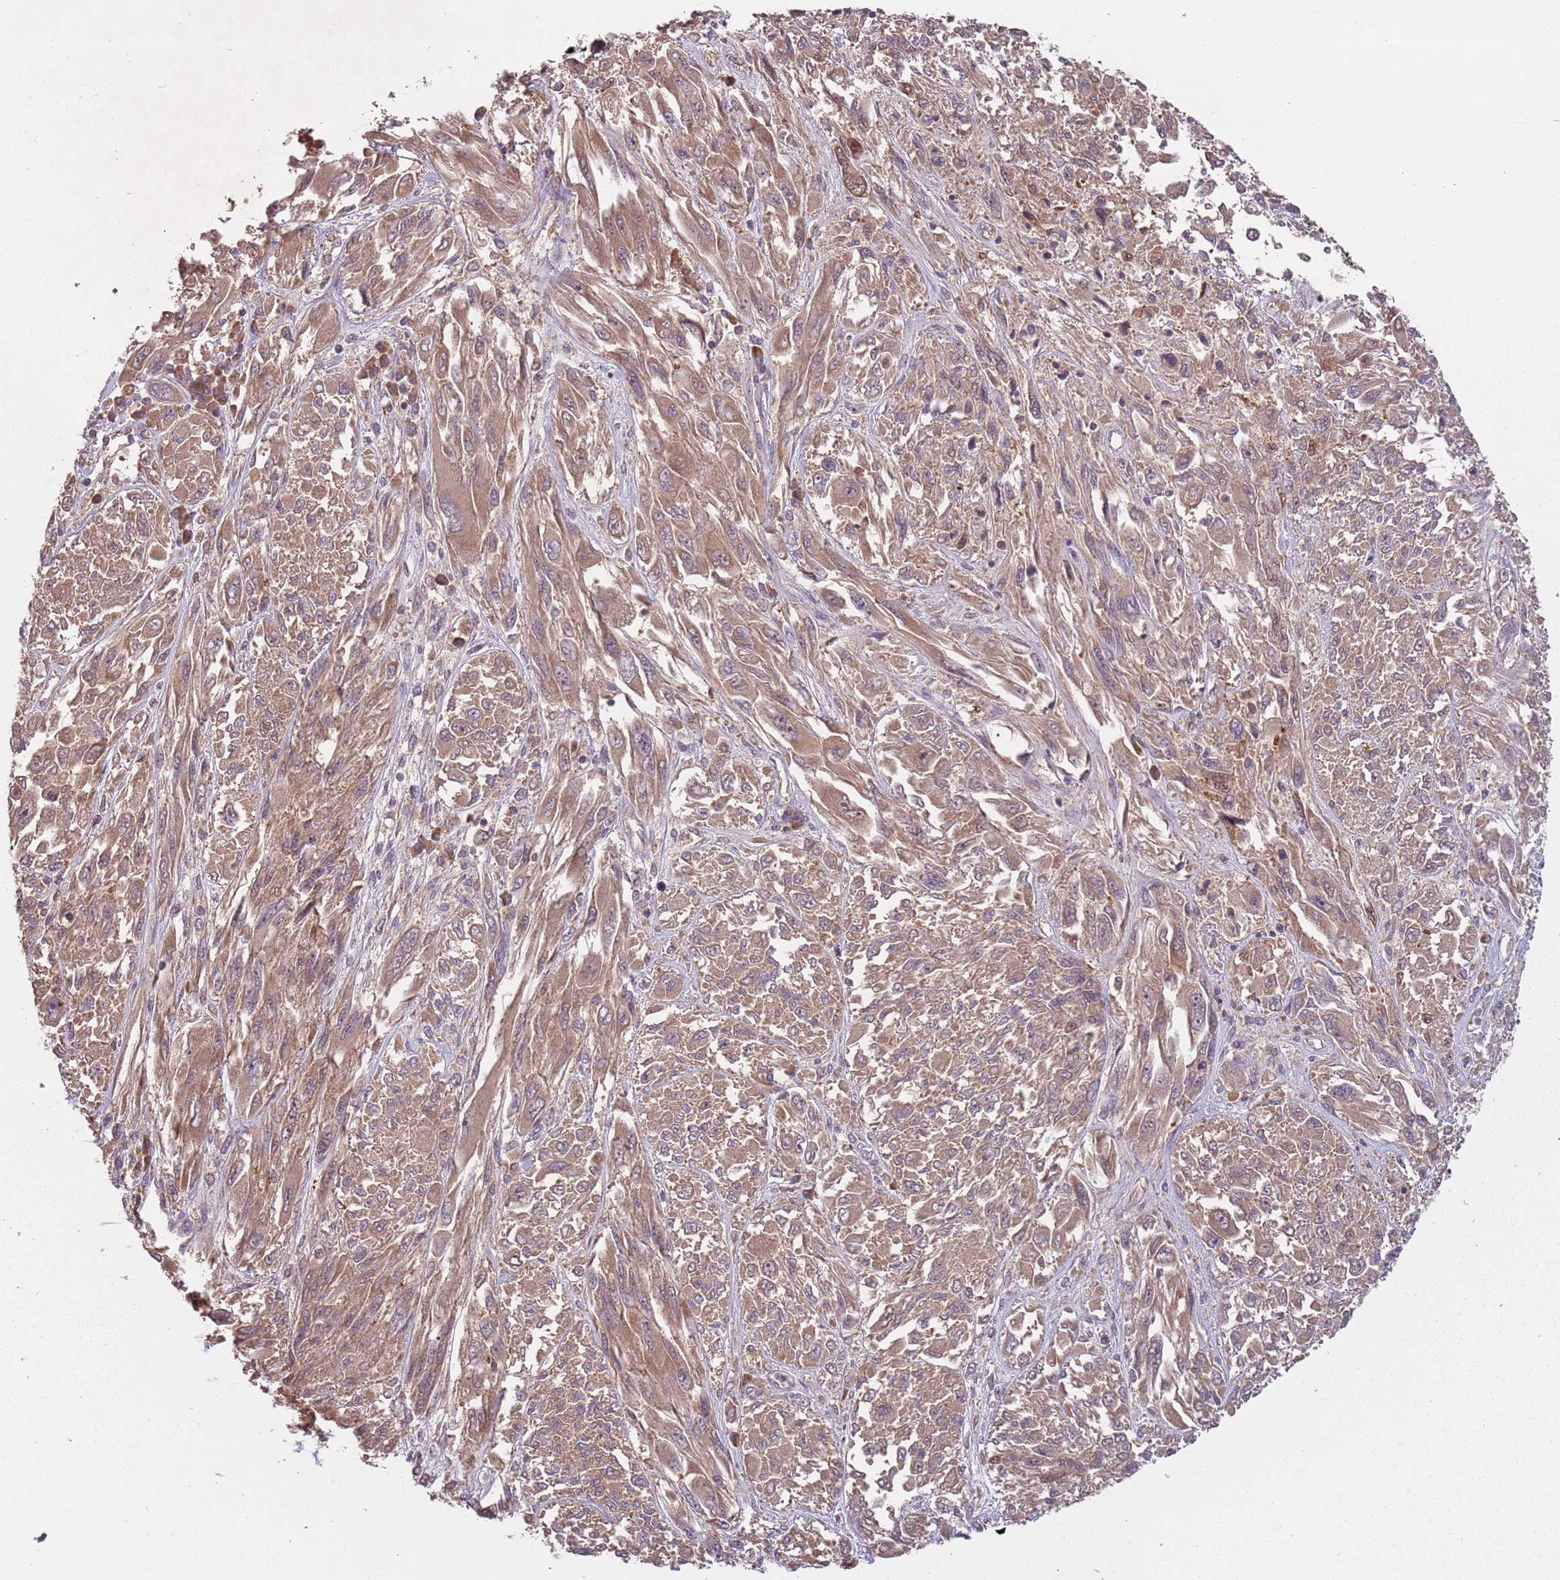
{"staining": {"intensity": "moderate", "quantity": ">75%", "location": "cytoplasmic/membranous"}, "tissue": "melanoma", "cell_type": "Tumor cells", "image_type": "cancer", "snomed": [{"axis": "morphology", "description": "Malignant melanoma, NOS"}, {"axis": "topography", "description": "Skin"}], "caption": "A brown stain shows moderate cytoplasmic/membranous staining of a protein in melanoma tumor cells.", "gene": "FECH", "patient": {"sex": "female", "age": 91}}